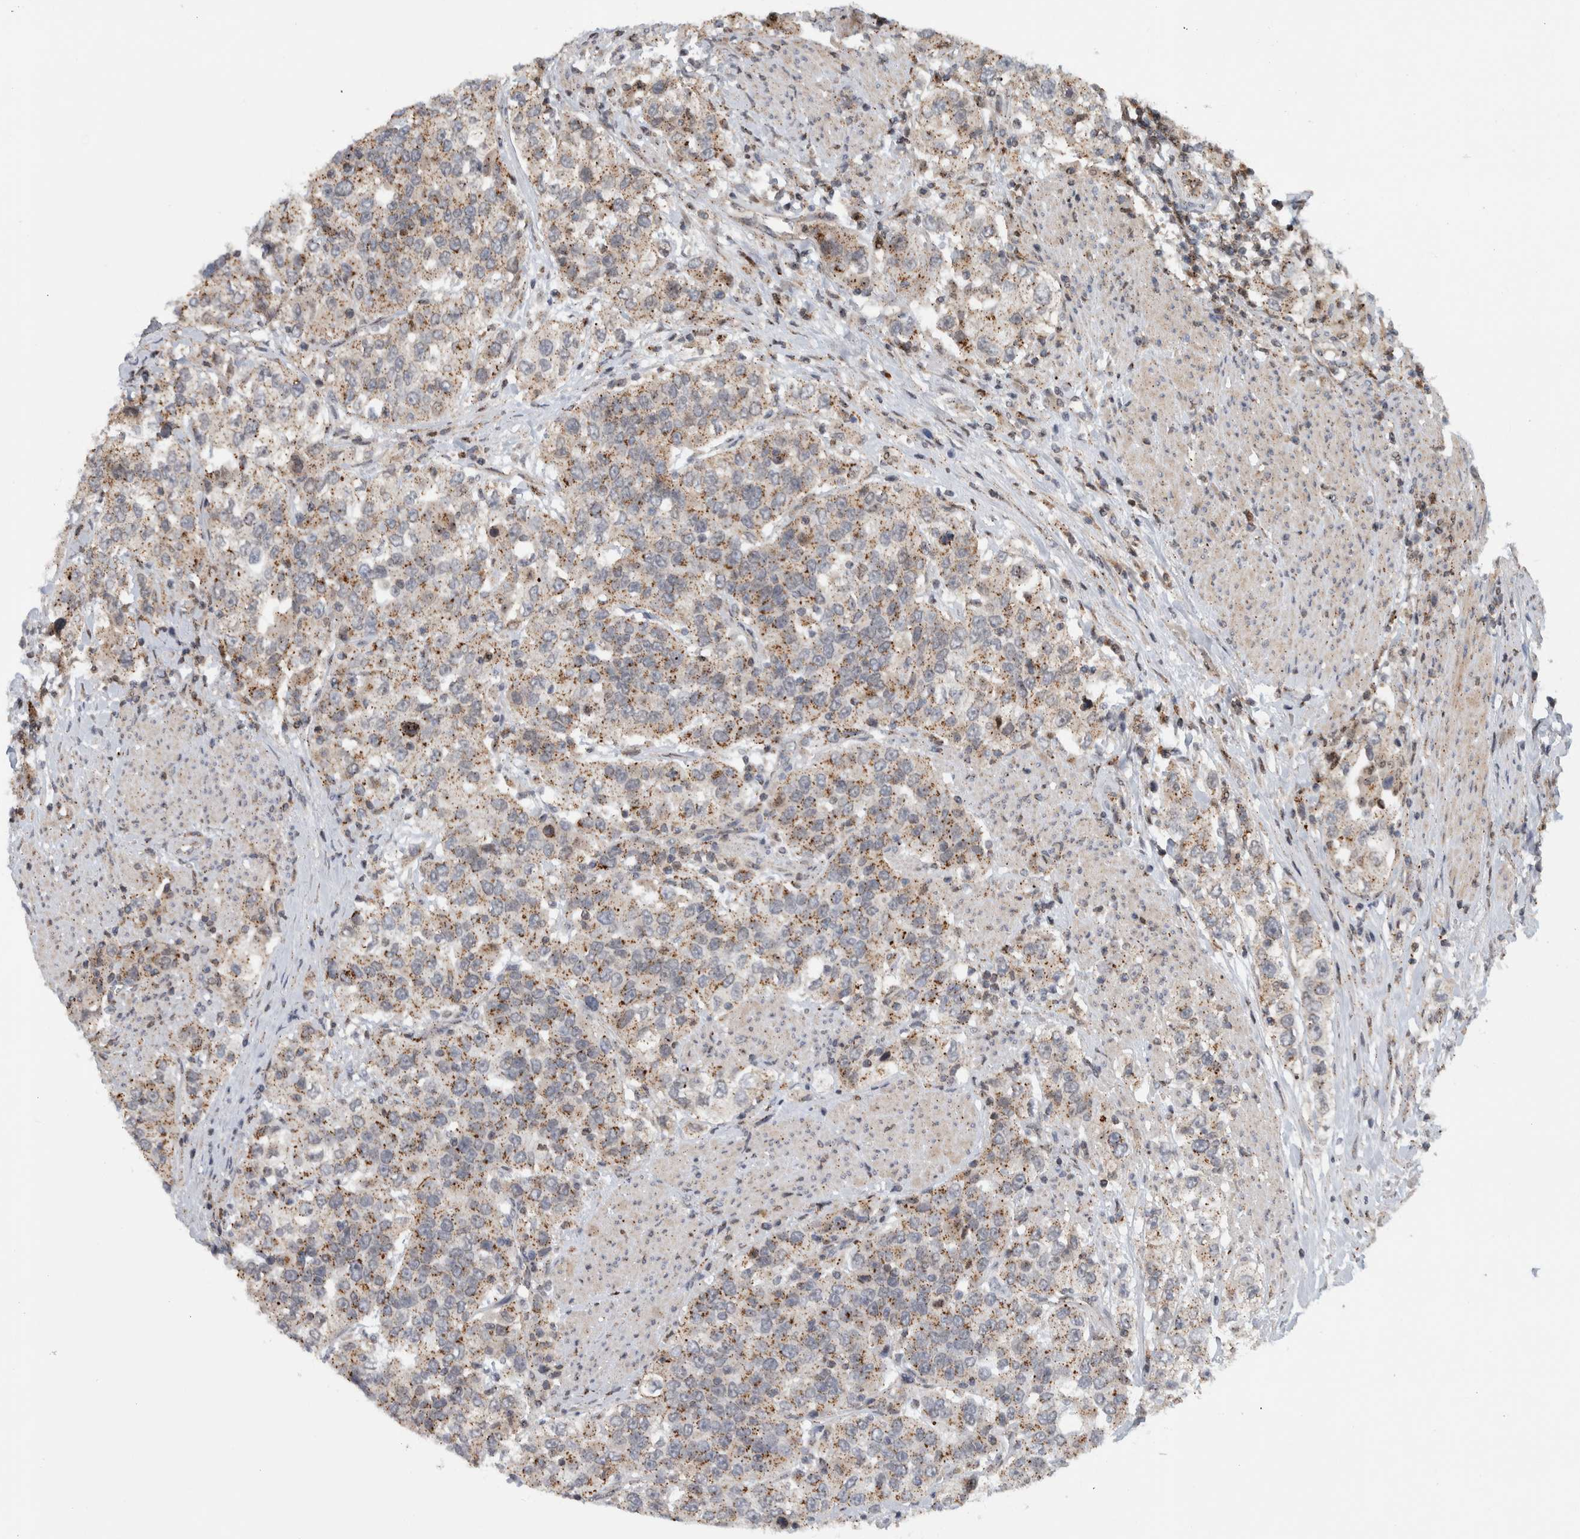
{"staining": {"intensity": "weak", "quantity": ">75%", "location": "cytoplasmic/membranous"}, "tissue": "urothelial cancer", "cell_type": "Tumor cells", "image_type": "cancer", "snomed": [{"axis": "morphology", "description": "Urothelial carcinoma, High grade"}, {"axis": "topography", "description": "Urinary bladder"}], "caption": "Immunohistochemical staining of human urothelial cancer displays low levels of weak cytoplasmic/membranous expression in approximately >75% of tumor cells.", "gene": "MSL1", "patient": {"sex": "female", "age": 80}}